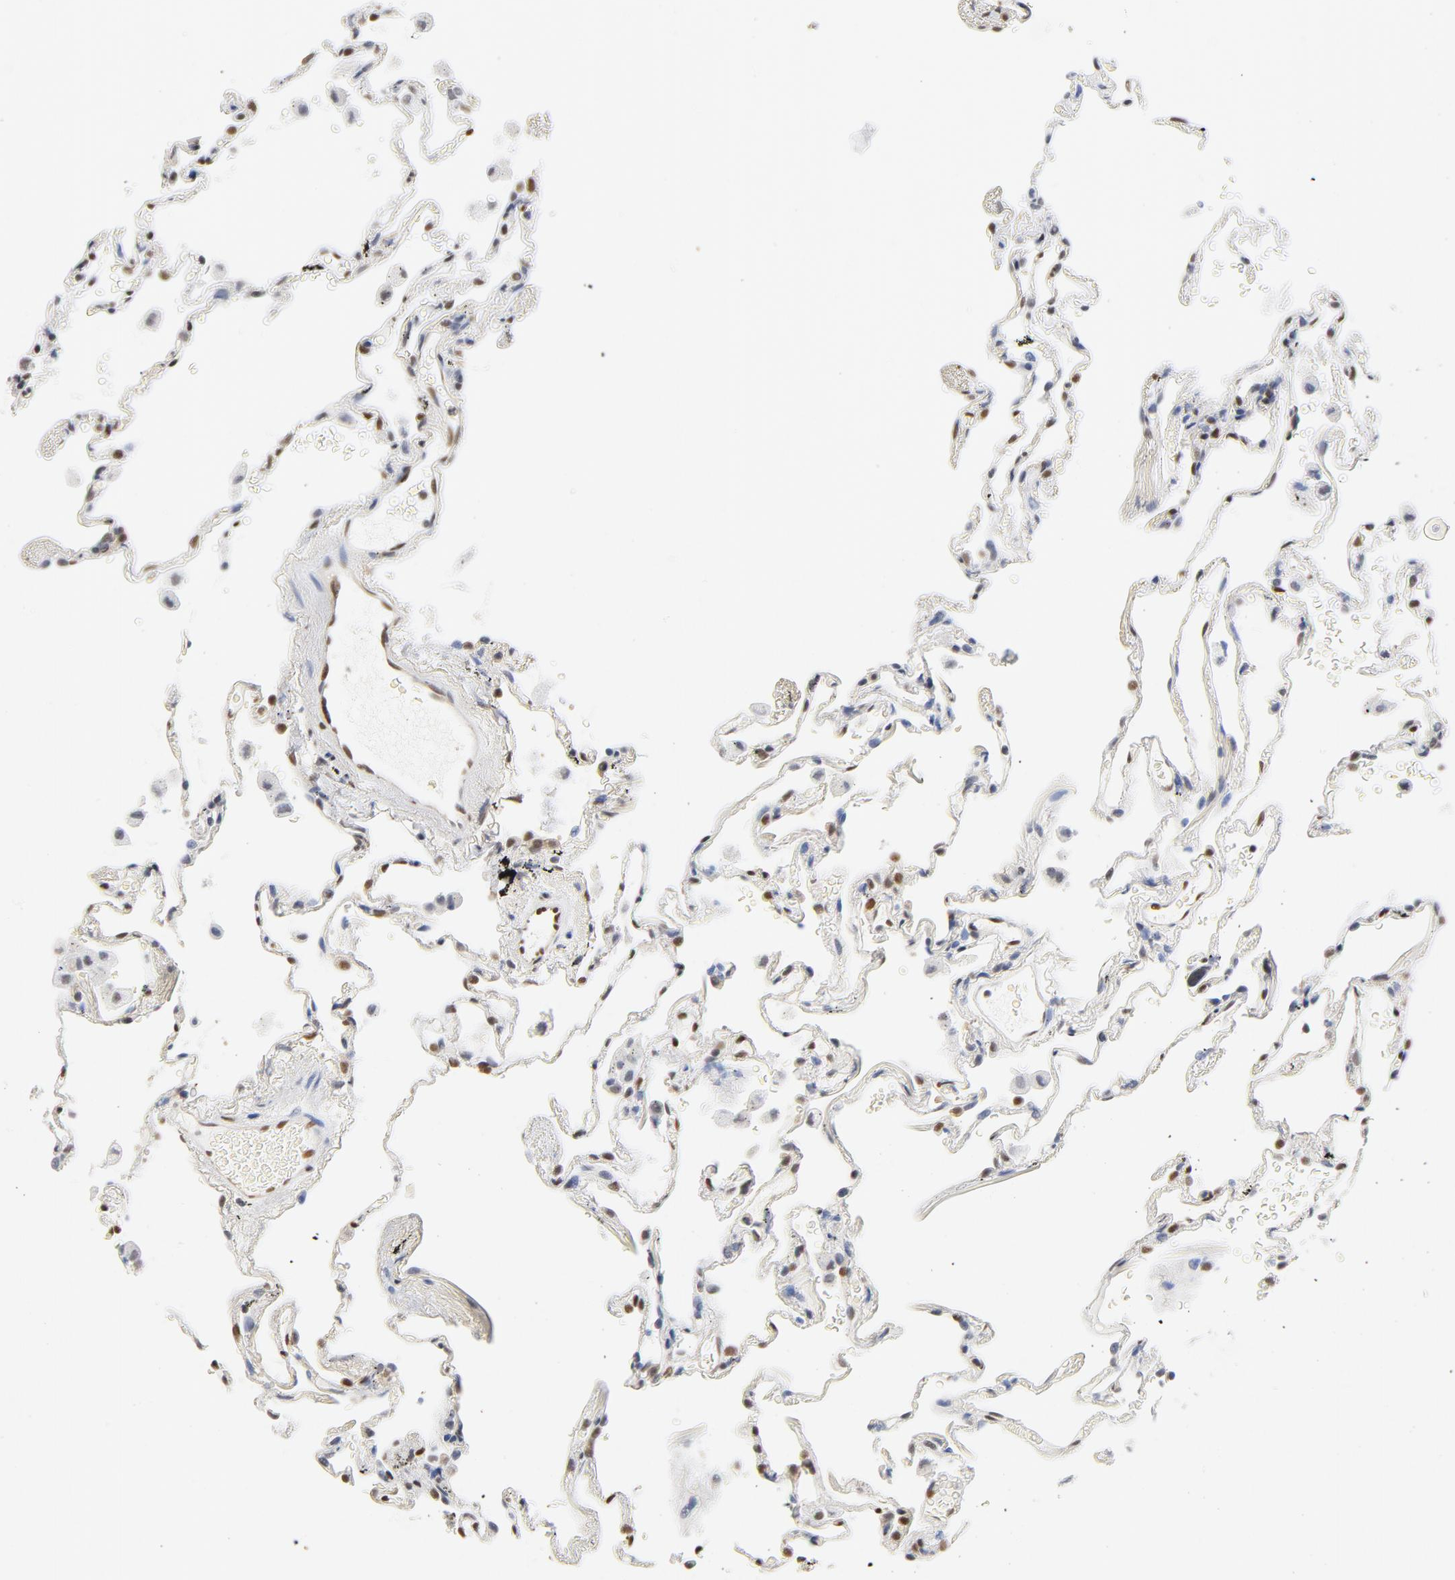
{"staining": {"intensity": "strong", "quantity": "25%-75%", "location": "nuclear"}, "tissue": "lung", "cell_type": "Alveolar cells", "image_type": "normal", "snomed": [{"axis": "morphology", "description": "Normal tissue, NOS"}, {"axis": "morphology", "description": "Inflammation, NOS"}, {"axis": "topography", "description": "Lung"}], "caption": "Brown immunohistochemical staining in unremarkable lung displays strong nuclear positivity in about 25%-75% of alveolar cells. Immunohistochemistry stains the protein of interest in brown and the nuclei are stained blue.", "gene": "CDKN1B", "patient": {"sex": "male", "age": 69}}